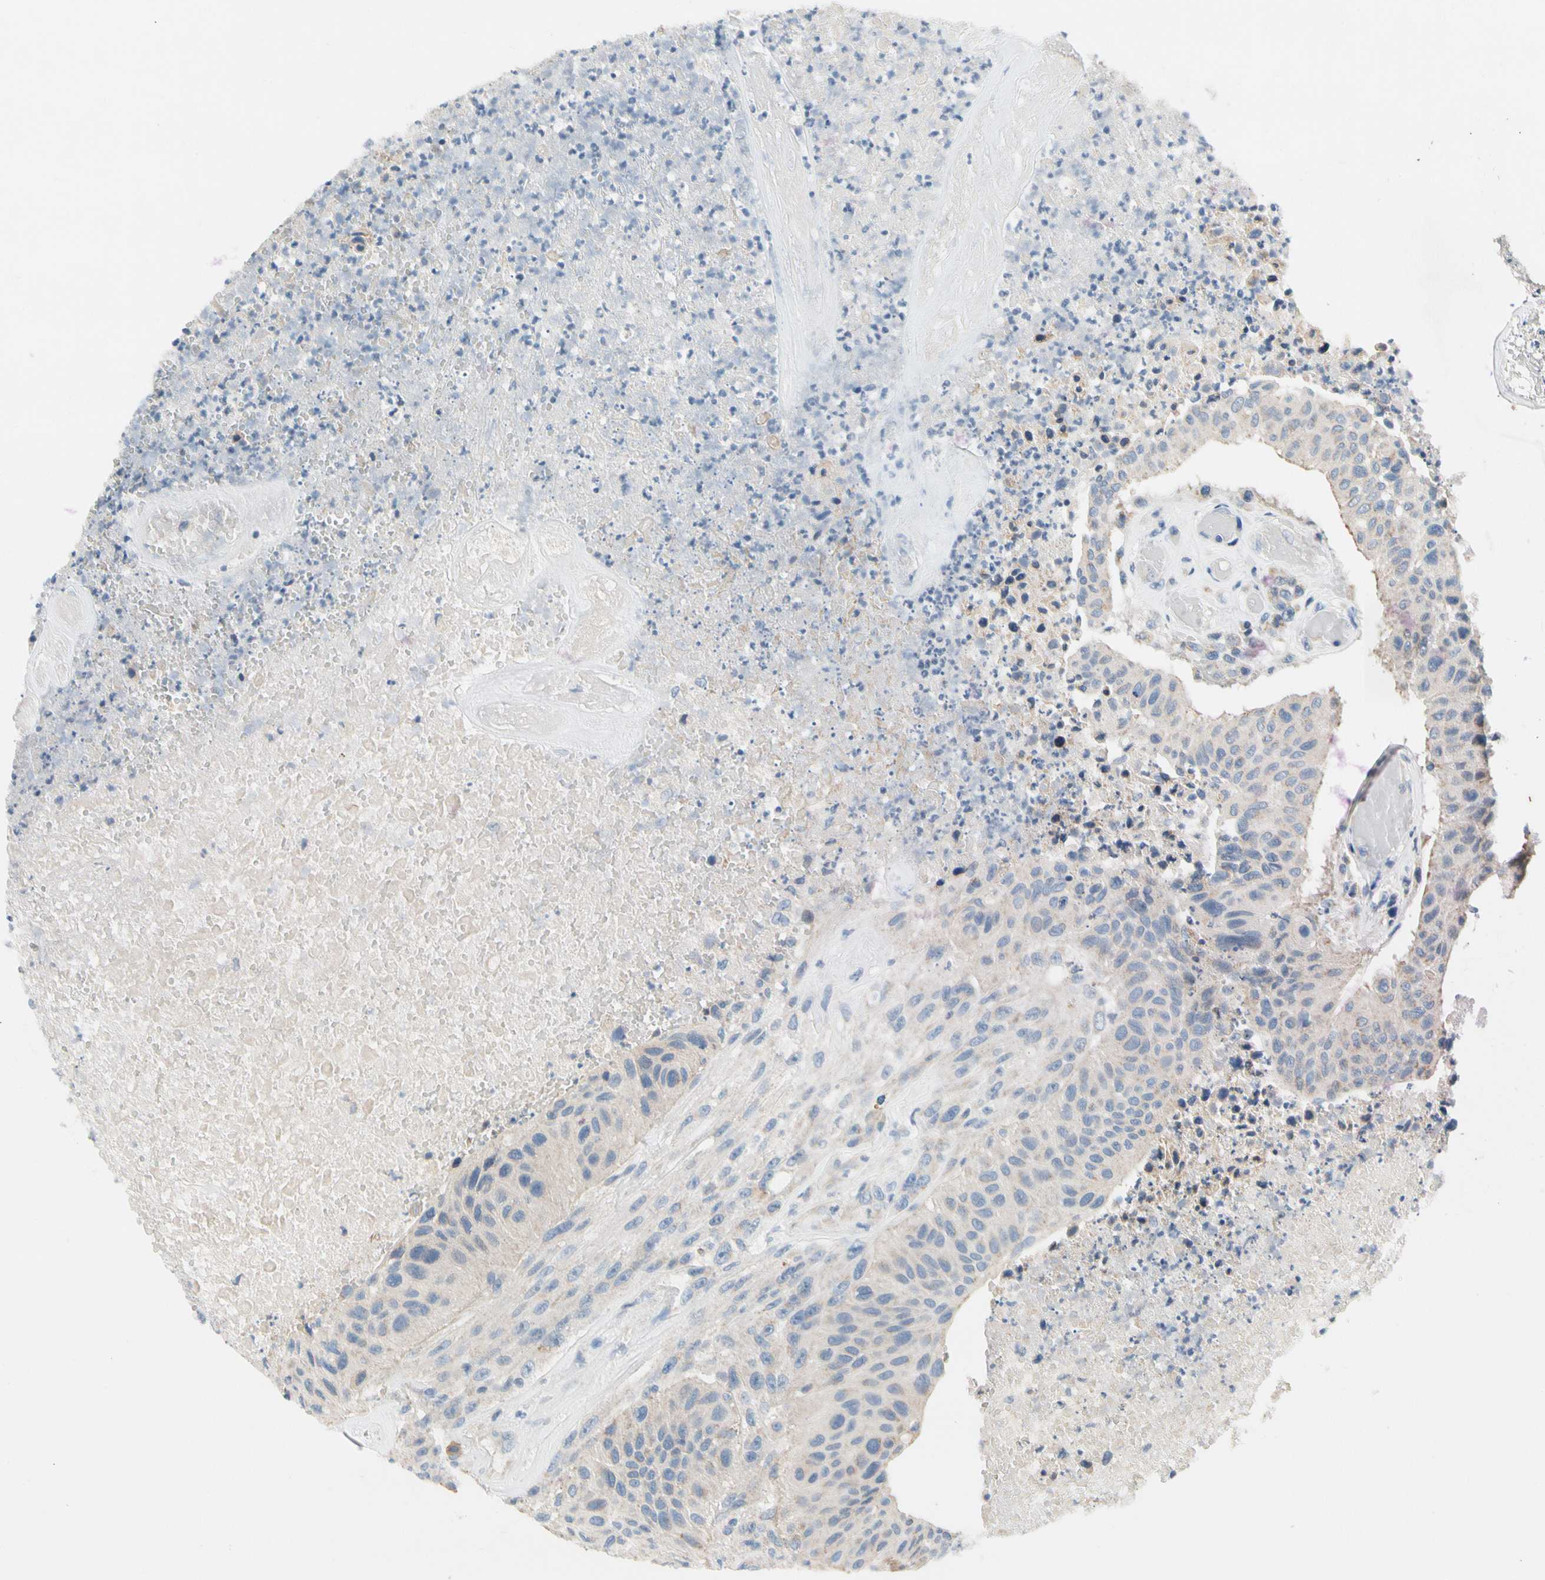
{"staining": {"intensity": "negative", "quantity": "none", "location": "none"}, "tissue": "urothelial cancer", "cell_type": "Tumor cells", "image_type": "cancer", "snomed": [{"axis": "morphology", "description": "Urothelial carcinoma, High grade"}, {"axis": "topography", "description": "Urinary bladder"}], "caption": "A photomicrograph of high-grade urothelial carcinoma stained for a protein displays no brown staining in tumor cells.", "gene": "SOX30", "patient": {"sex": "male", "age": 66}}